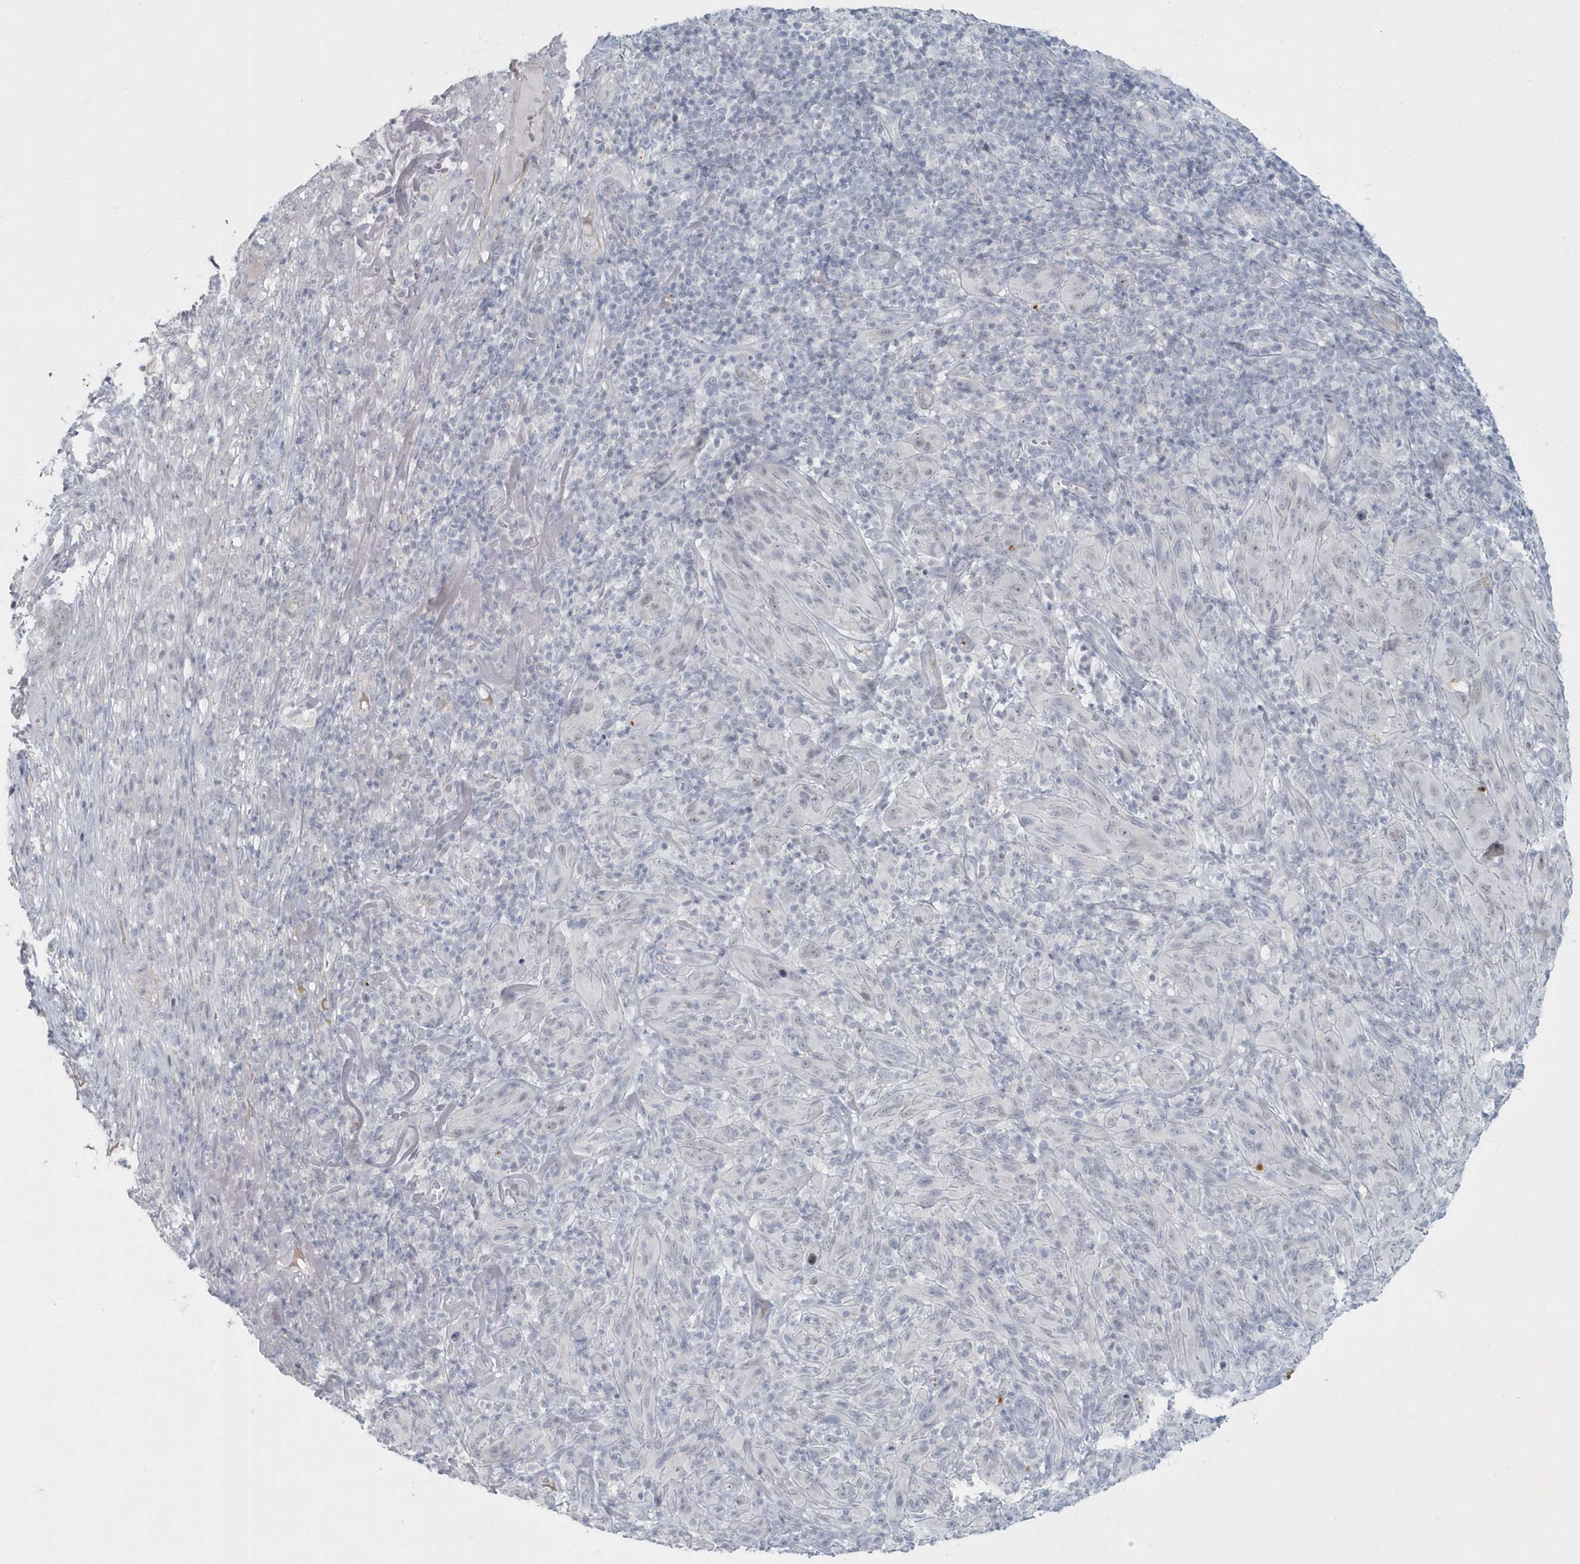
{"staining": {"intensity": "negative", "quantity": "none", "location": "none"}, "tissue": "melanoma", "cell_type": "Tumor cells", "image_type": "cancer", "snomed": [{"axis": "morphology", "description": "Malignant melanoma, NOS"}, {"axis": "topography", "description": "Skin of head"}], "caption": "The IHC photomicrograph has no significant staining in tumor cells of melanoma tissue.", "gene": "MYOT", "patient": {"sex": "male", "age": 96}}